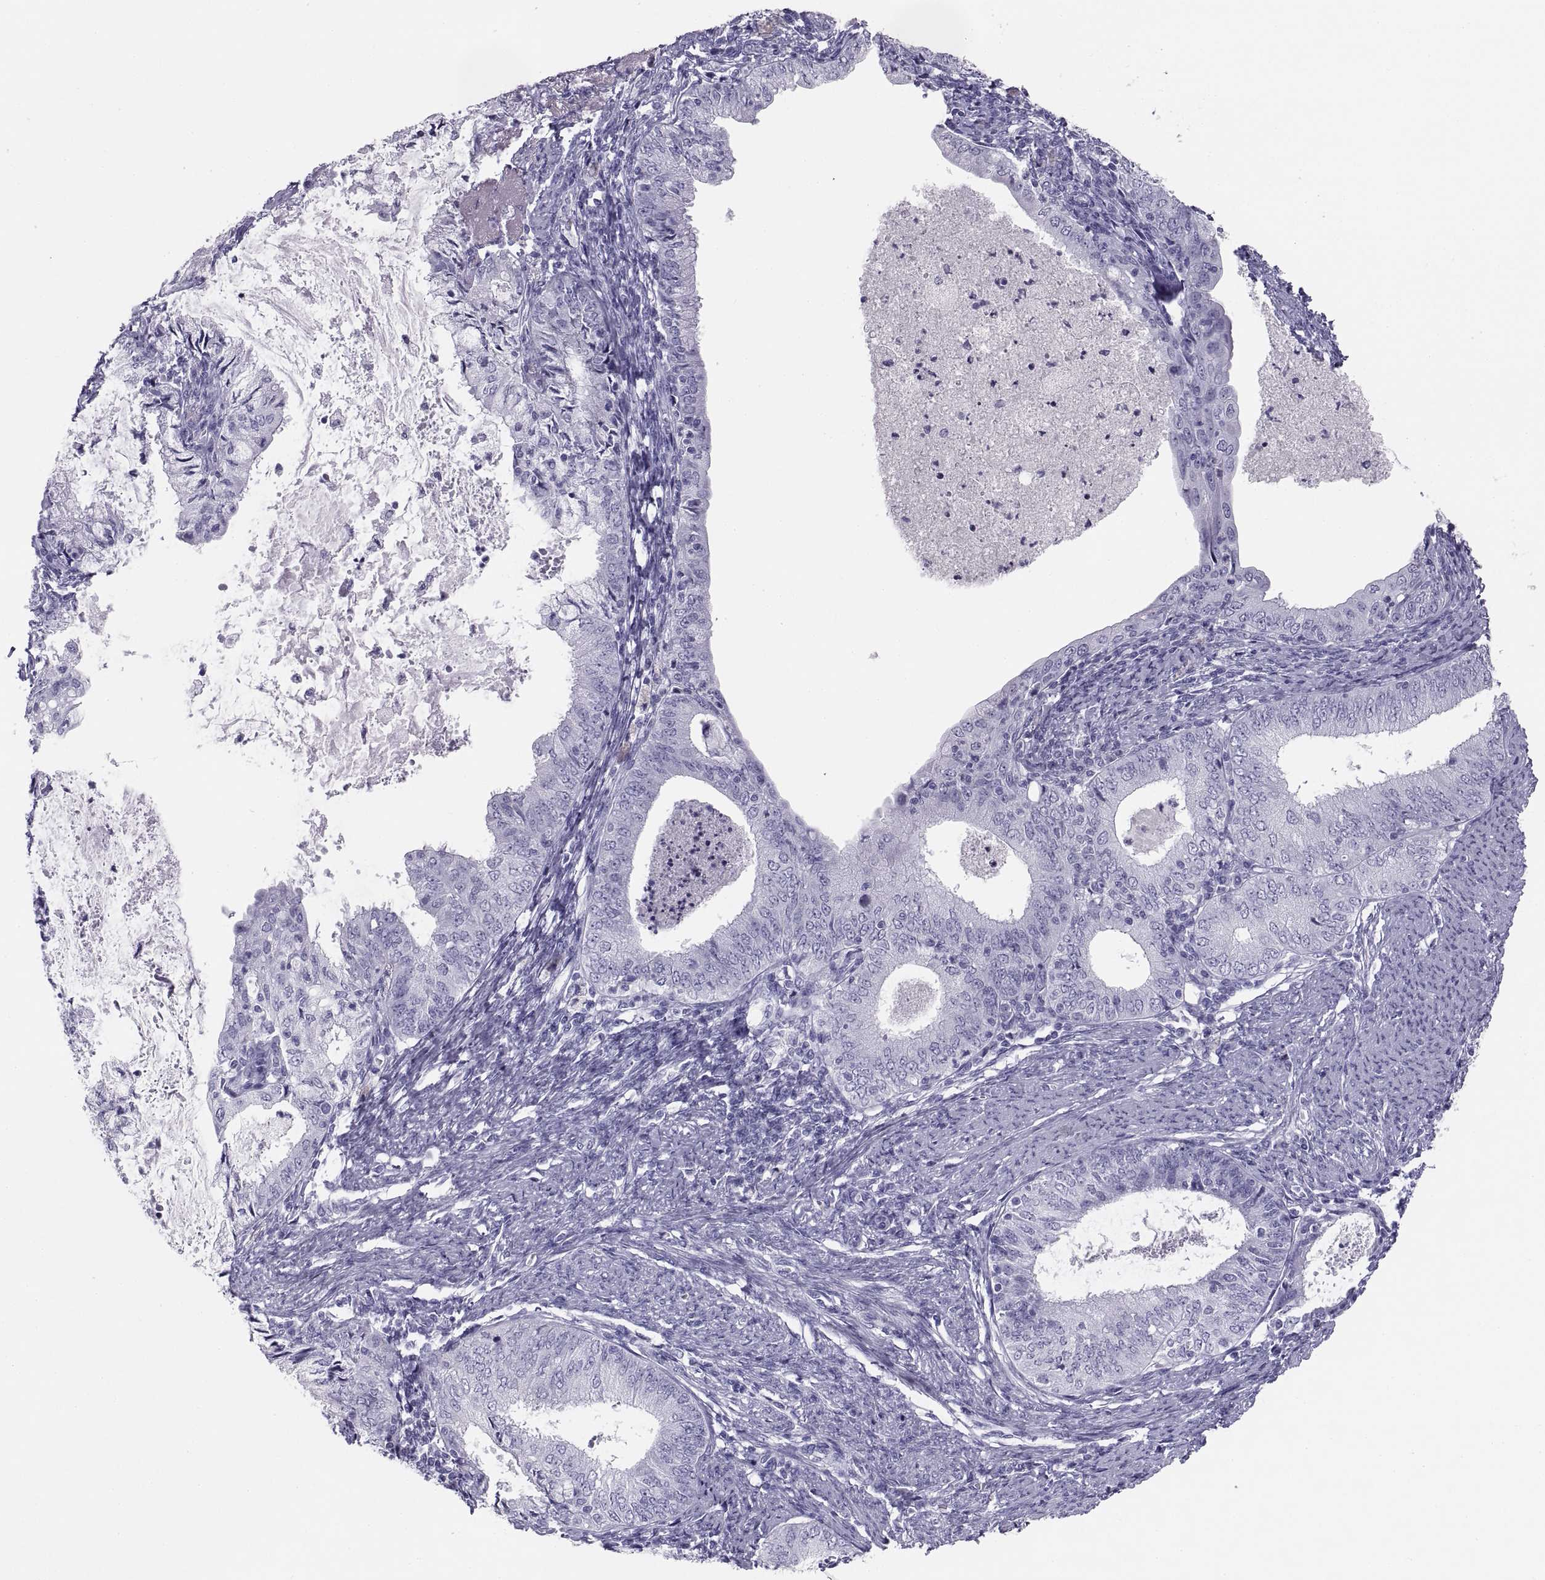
{"staining": {"intensity": "negative", "quantity": "none", "location": "none"}, "tissue": "endometrial cancer", "cell_type": "Tumor cells", "image_type": "cancer", "snomed": [{"axis": "morphology", "description": "Adenocarcinoma, NOS"}, {"axis": "topography", "description": "Endometrium"}], "caption": "Adenocarcinoma (endometrial) was stained to show a protein in brown. There is no significant expression in tumor cells. The staining is performed using DAB (3,3'-diaminobenzidine) brown chromogen with nuclei counter-stained in using hematoxylin.", "gene": "PAX2", "patient": {"sex": "female", "age": 57}}